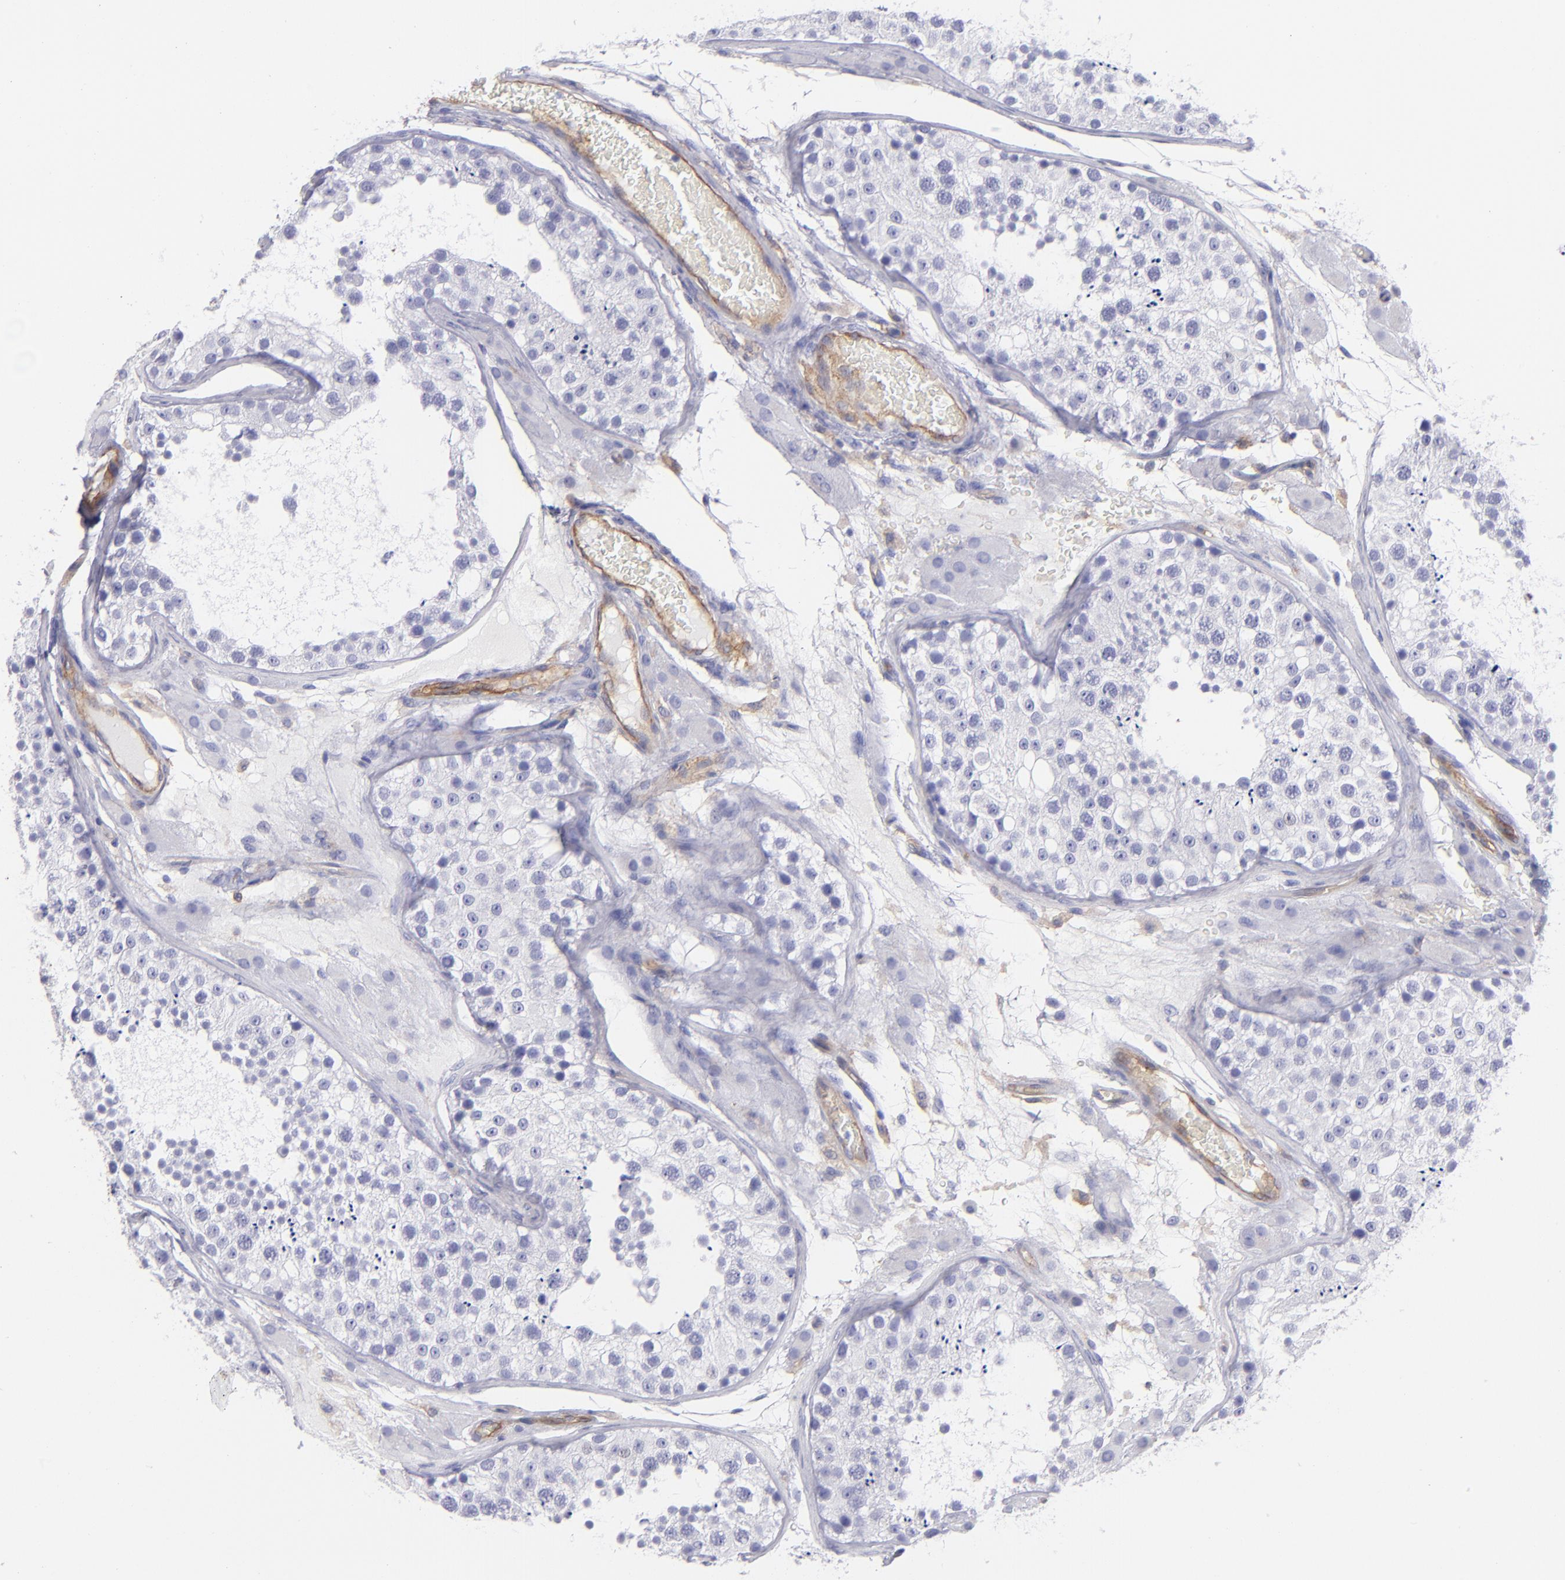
{"staining": {"intensity": "negative", "quantity": "none", "location": "none"}, "tissue": "testis", "cell_type": "Cells in seminiferous ducts", "image_type": "normal", "snomed": [{"axis": "morphology", "description": "Normal tissue, NOS"}, {"axis": "topography", "description": "Testis"}], "caption": "Normal testis was stained to show a protein in brown. There is no significant staining in cells in seminiferous ducts. Nuclei are stained in blue.", "gene": "ENTPD1", "patient": {"sex": "male", "age": 26}}